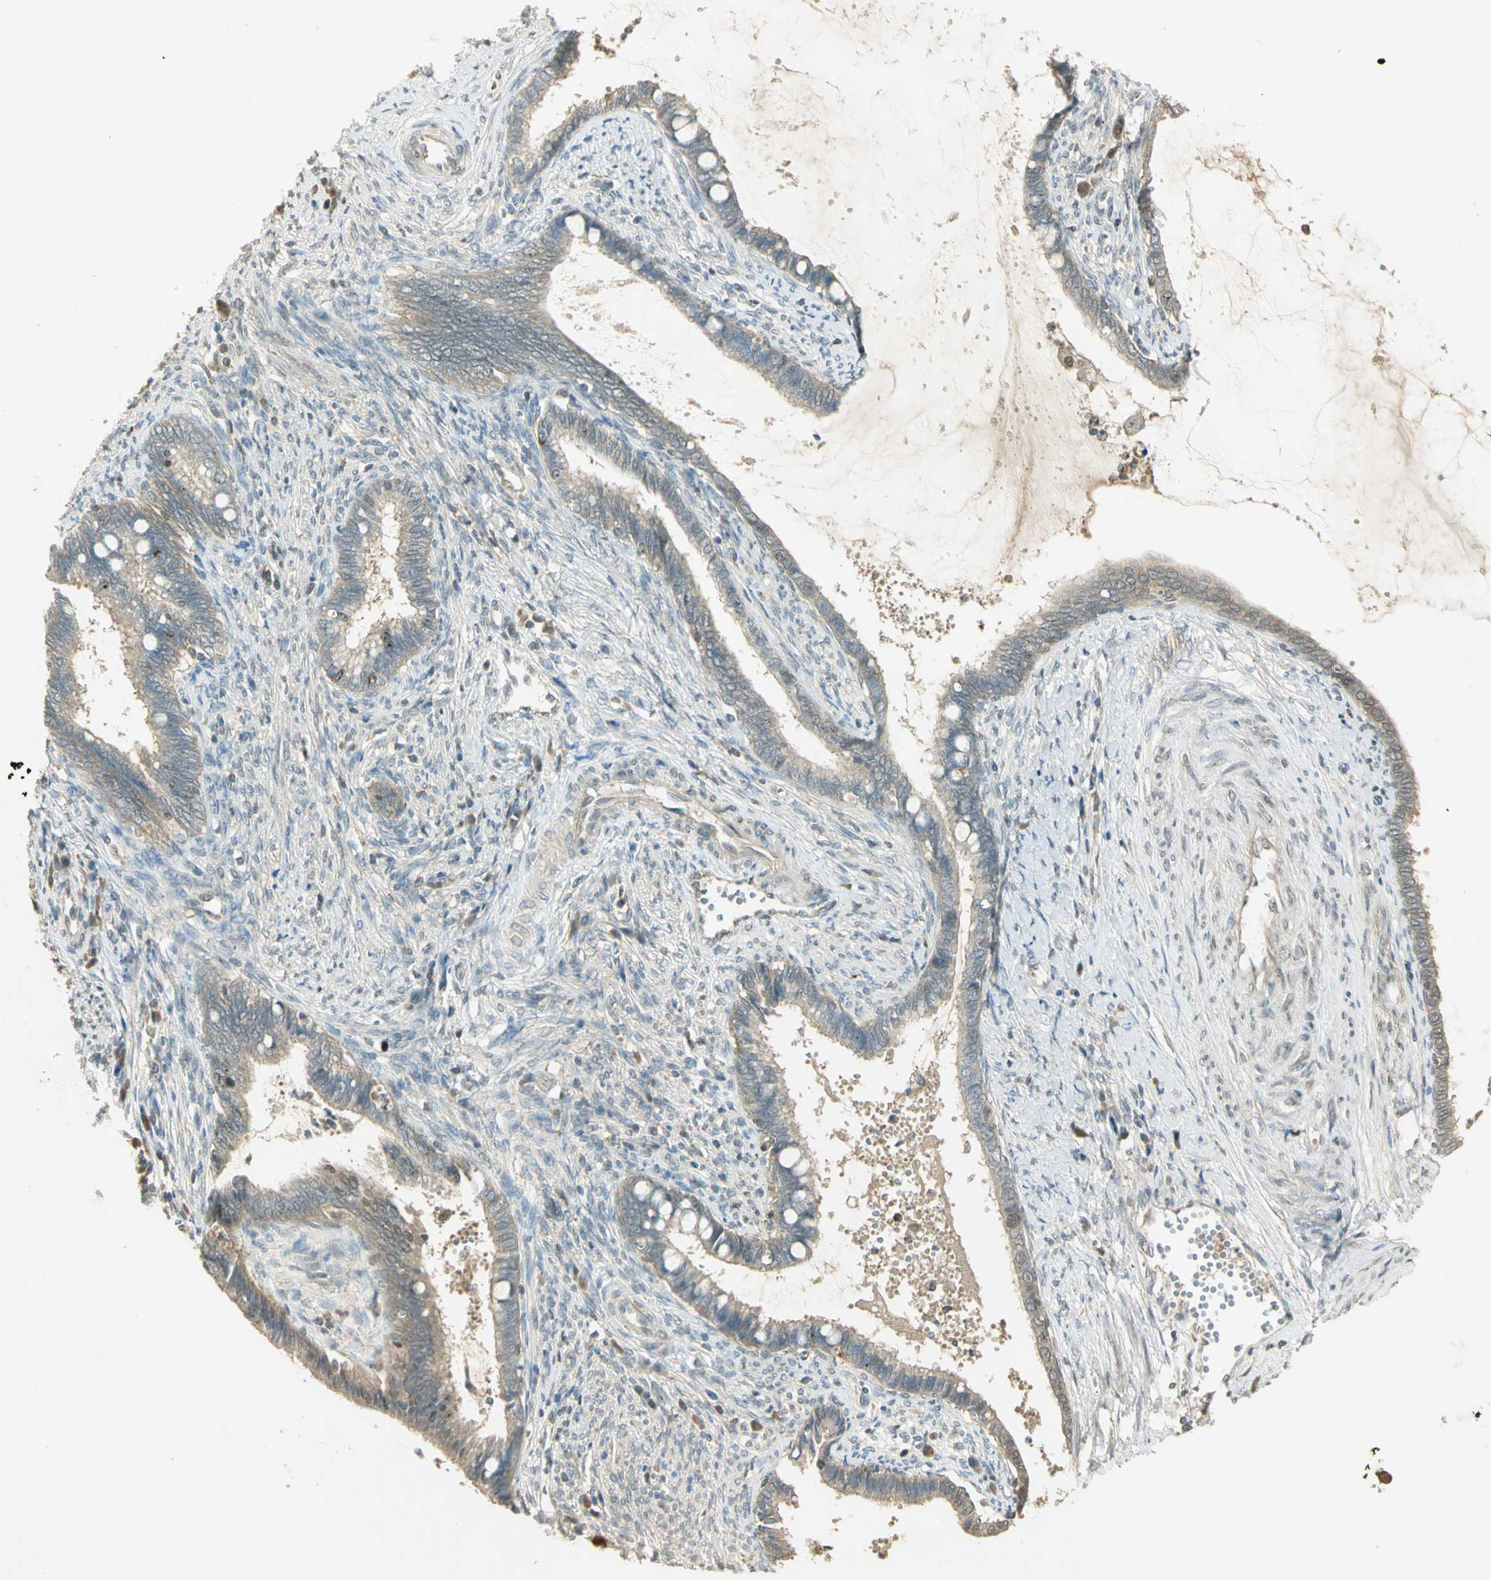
{"staining": {"intensity": "moderate", "quantity": ">75%", "location": "cytoplasmic/membranous"}, "tissue": "cervical cancer", "cell_type": "Tumor cells", "image_type": "cancer", "snomed": [{"axis": "morphology", "description": "Adenocarcinoma, NOS"}, {"axis": "topography", "description": "Cervix"}], "caption": "Protein expression analysis of human cervical adenocarcinoma reveals moderate cytoplasmic/membranous expression in about >75% of tumor cells.", "gene": "BIRC2", "patient": {"sex": "female", "age": 44}}